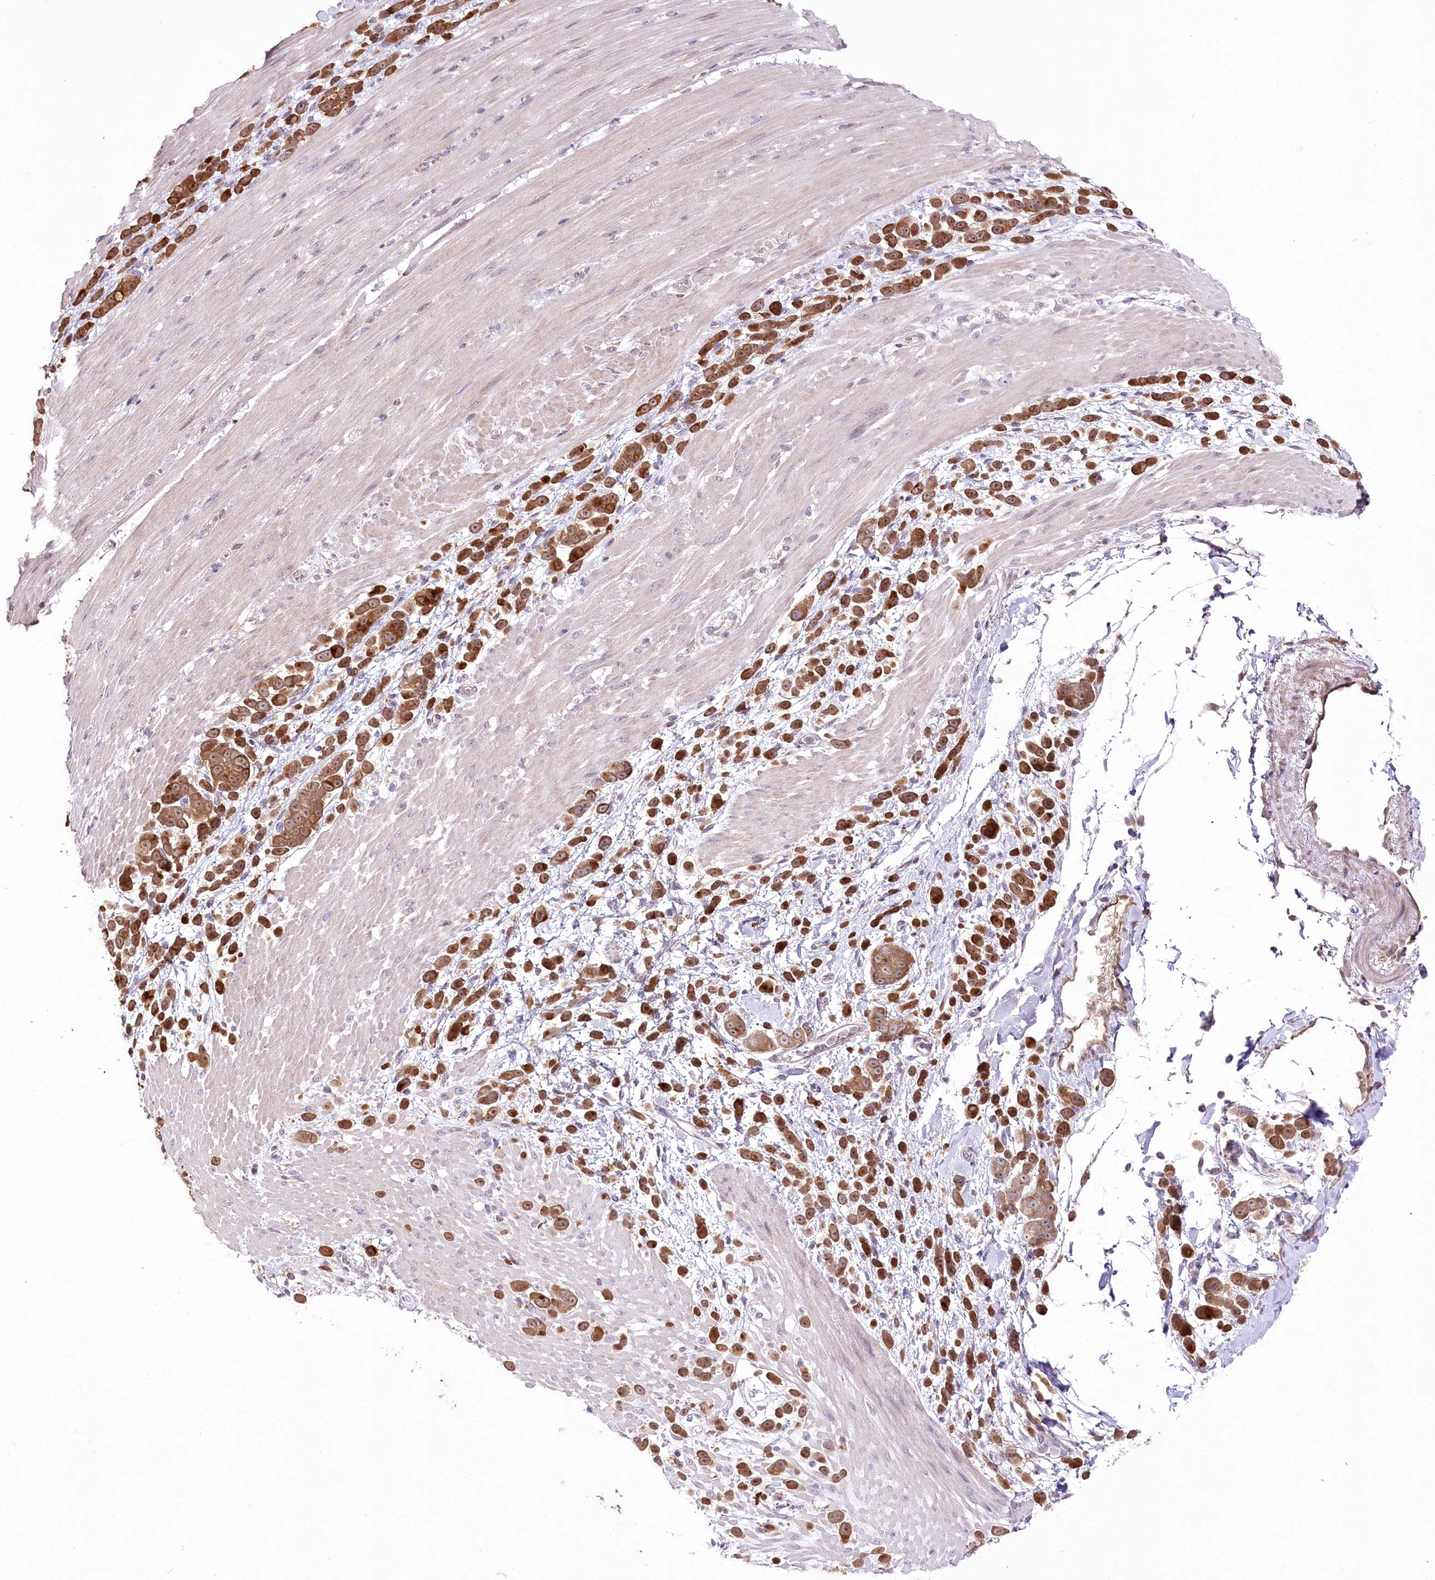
{"staining": {"intensity": "strong", "quantity": ">75%", "location": "cytoplasmic/membranous"}, "tissue": "pancreatic cancer", "cell_type": "Tumor cells", "image_type": "cancer", "snomed": [{"axis": "morphology", "description": "Normal tissue, NOS"}, {"axis": "morphology", "description": "Adenocarcinoma, NOS"}, {"axis": "topography", "description": "Pancreas"}], "caption": "DAB (3,3'-diaminobenzidine) immunohistochemical staining of human pancreatic cancer (adenocarcinoma) displays strong cytoplasmic/membranous protein positivity in about >75% of tumor cells.", "gene": "UGP2", "patient": {"sex": "female", "age": 64}}